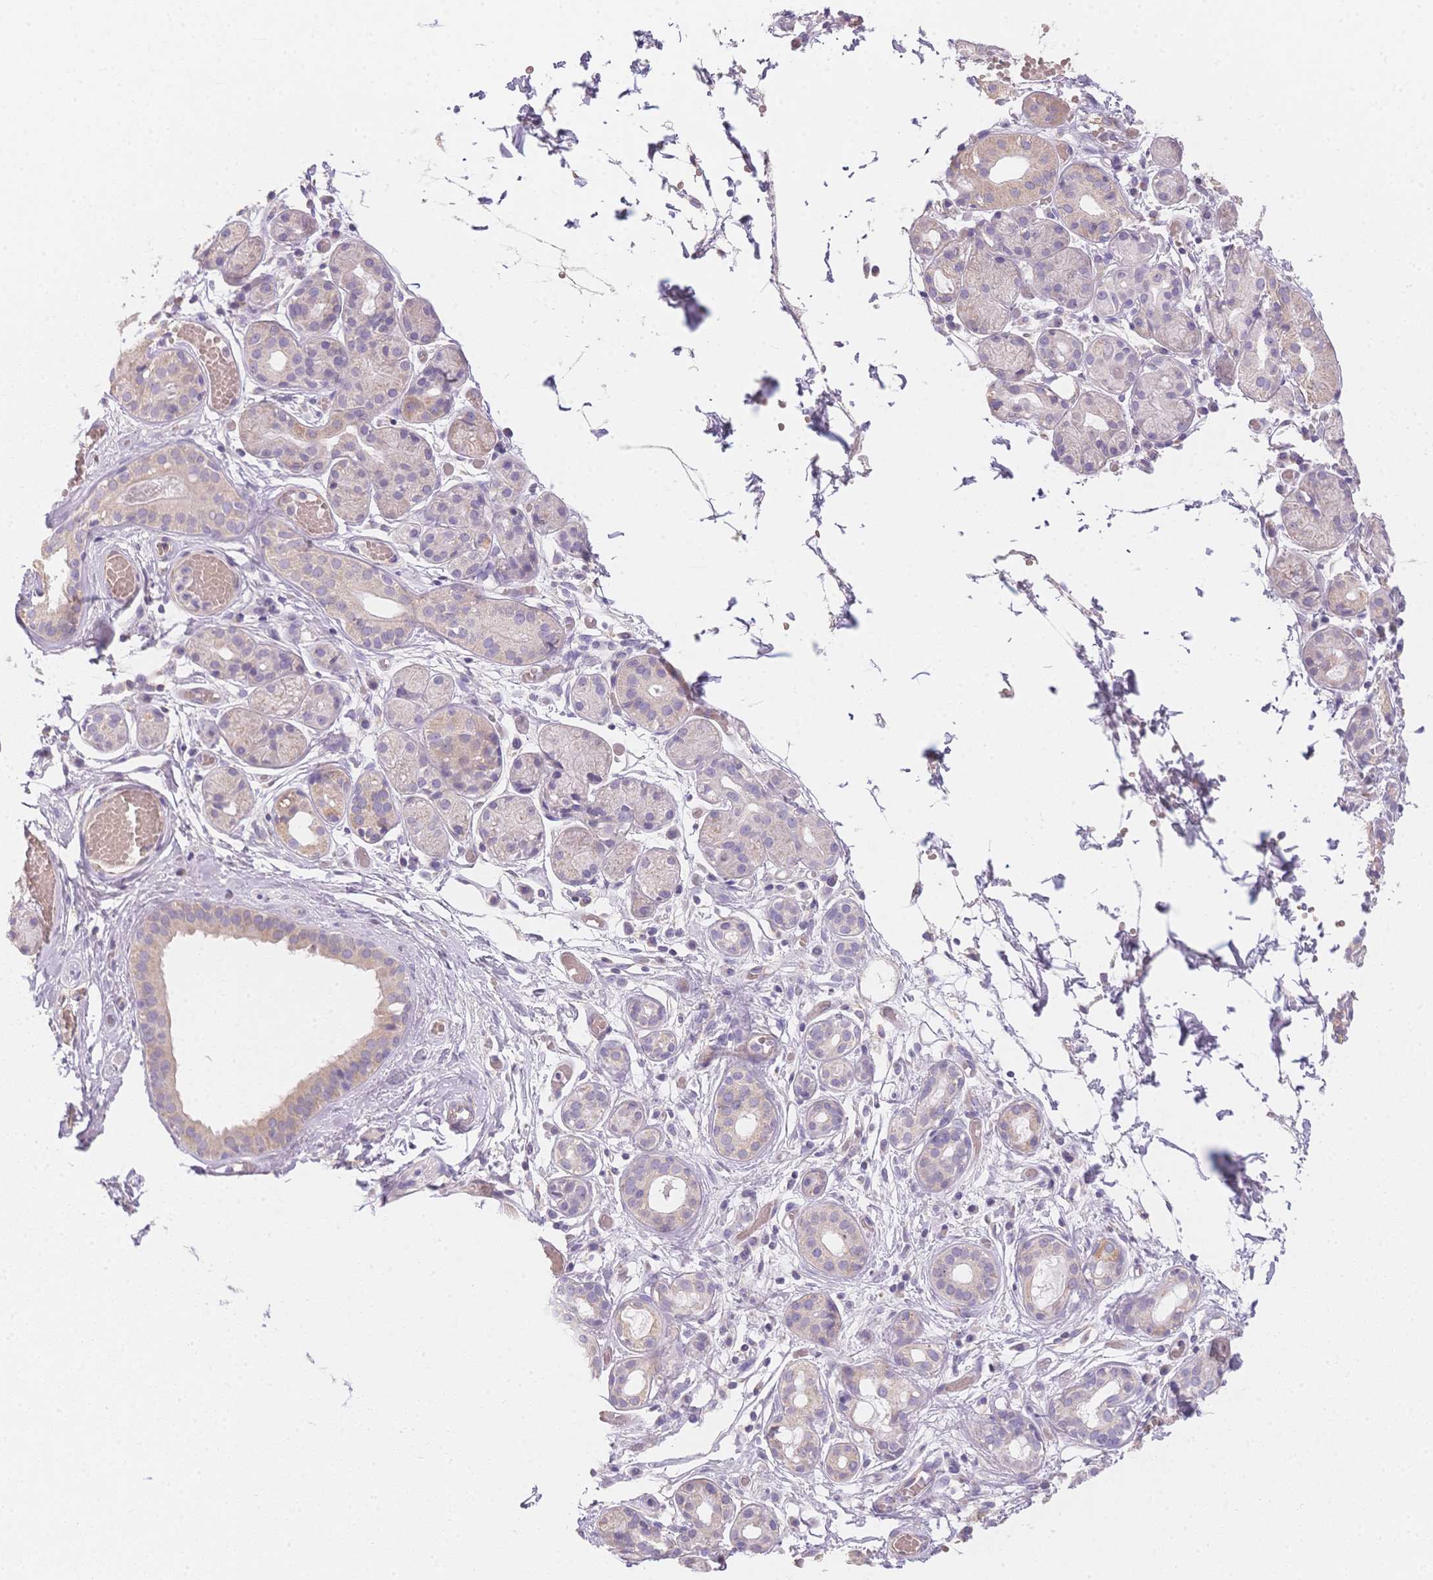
{"staining": {"intensity": "weak", "quantity": "<25%", "location": "cytoplasmic/membranous"}, "tissue": "salivary gland", "cell_type": "Glandular cells", "image_type": "normal", "snomed": [{"axis": "morphology", "description": "Normal tissue, NOS"}, {"axis": "topography", "description": "Salivary gland"}, {"axis": "topography", "description": "Peripheral nerve tissue"}], "caption": "A high-resolution photomicrograph shows immunohistochemistry (IHC) staining of normal salivary gland, which reveals no significant staining in glandular cells.", "gene": "SMYD1", "patient": {"sex": "male", "age": 71}}